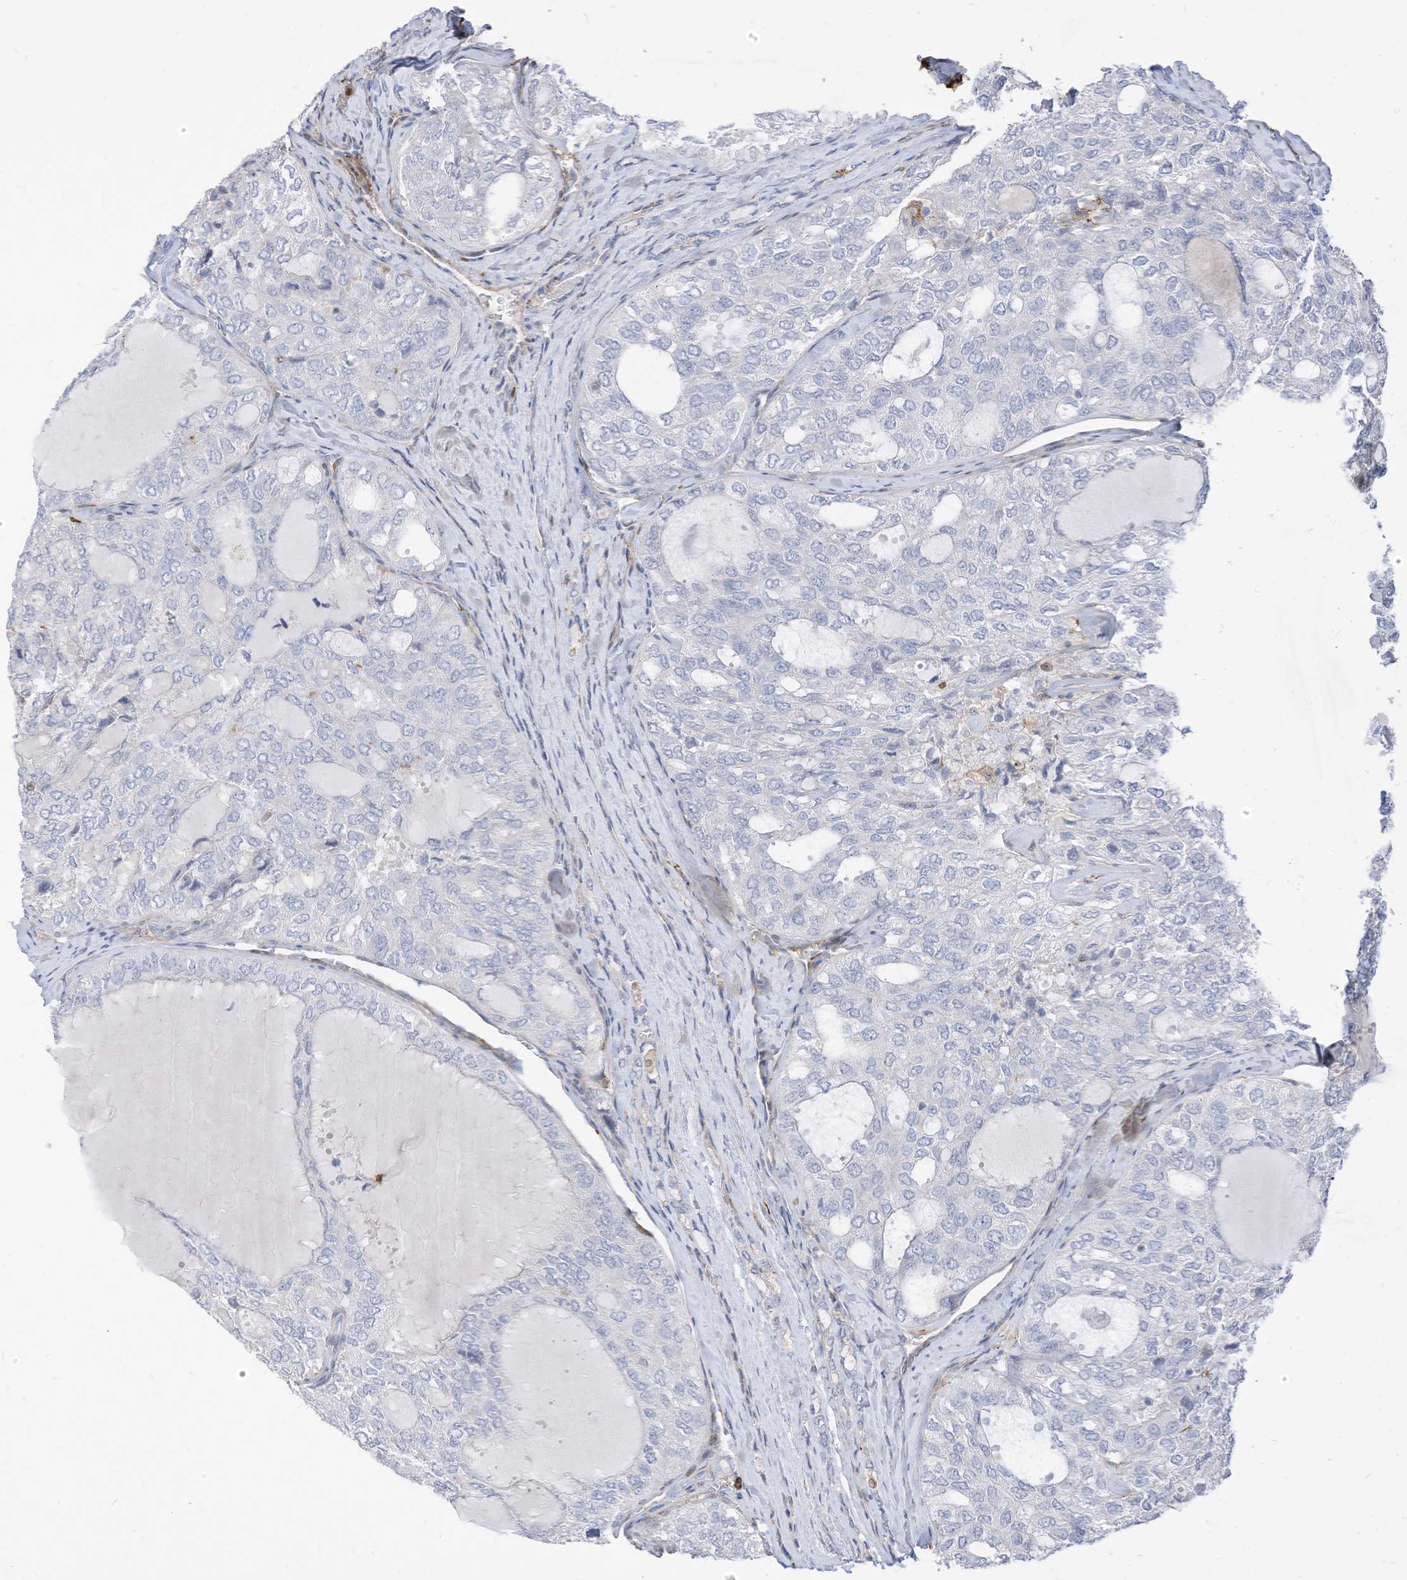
{"staining": {"intensity": "negative", "quantity": "none", "location": "none"}, "tissue": "thyroid cancer", "cell_type": "Tumor cells", "image_type": "cancer", "snomed": [{"axis": "morphology", "description": "Follicular adenoma carcinoma, NOS"}, {"axis": "topography", "description": "Thyroid gland"}], "caption": "DAB (3,3'-diaminobenzidine) immunohistochemical staining of human thyroid follicular adenoma carcinoma displays no significant expression in tumor cells.", "gene": "ATP13A1", "patient": {"sex": "male", "age": 75}}